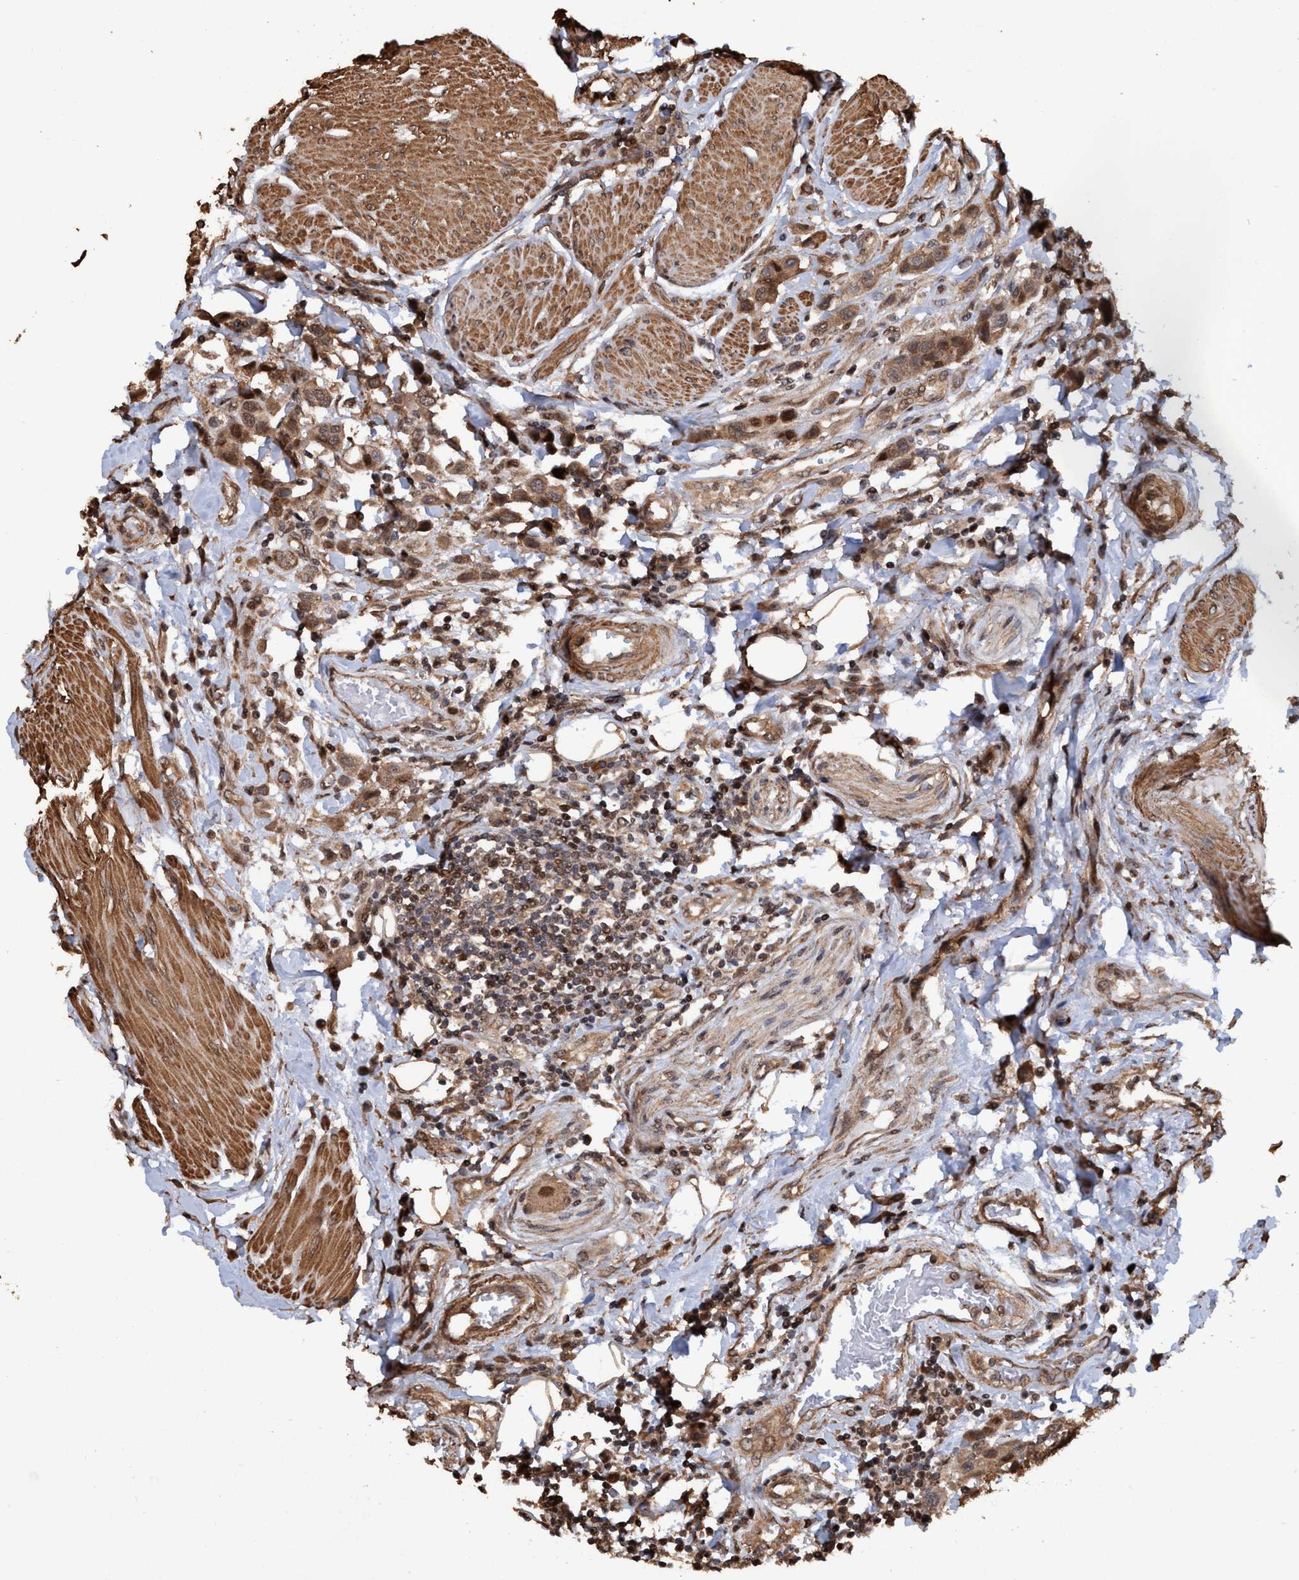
{"staining": {"intensity": "moderate", "quantity": ">75%", "location": "cytoplasmic/membranous,nuclear"}, "tissue": "urothelial cancer", "cell_type": "Tumor cells", "image_type": "cancer", "snomed": [{"axis": "morphology", "description": "Urothelial carcinoma, High grade"}, {"axis": "topography", "description": "Urinary bladder"}], "caption": "Tumor cells display medium levels of moderate cytoplasmic/membranous and nuclear expression in approximately >75% of cells in urothelial carcinoma (high-grade).", "gene": "TRPC7", "patient": {"sex": "male", "age": 50}}